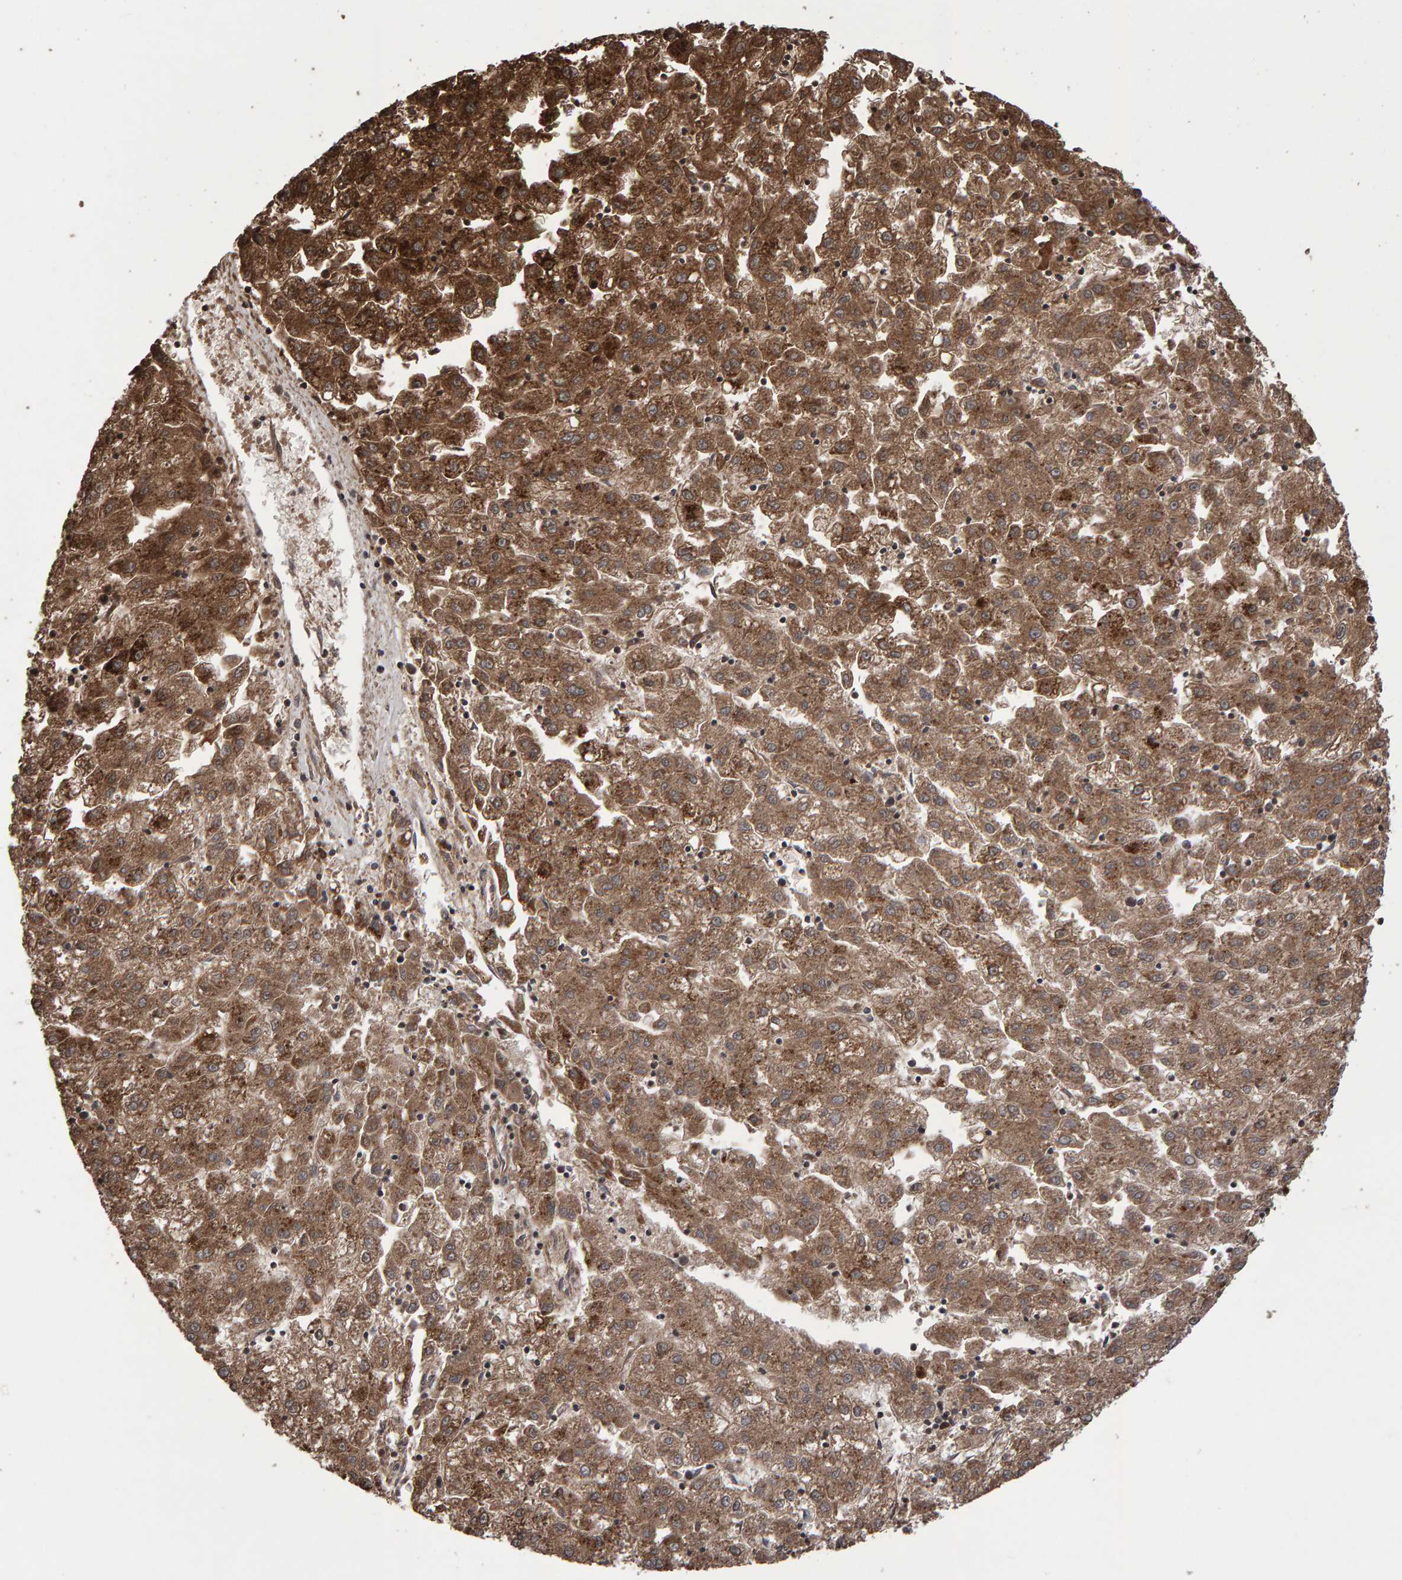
{"staining": {"intensity": "moderate", "quantity": ">75%", "location": "cytoplasmic/membranous"}, "tissue": "liver cancer", "cell_type": "Tumor cells", "image_type": "cancer", "snomed": [{"axis": "morphology", "description": "Carcinoma, Hepatocellular, NOS"}, {"axis": "topography", "description": "Liver"}], "caption": "Immunohistochemistry (IHC) micrograph of liver hepatocellular carcinoma stained for a protein (brown), which demonstrates medium levels of moderate cytoplasmic/membranous positivity in about >75% of tumor cells.", "gene": "PECR", "patient": {"sex": "male", "age": 72}}